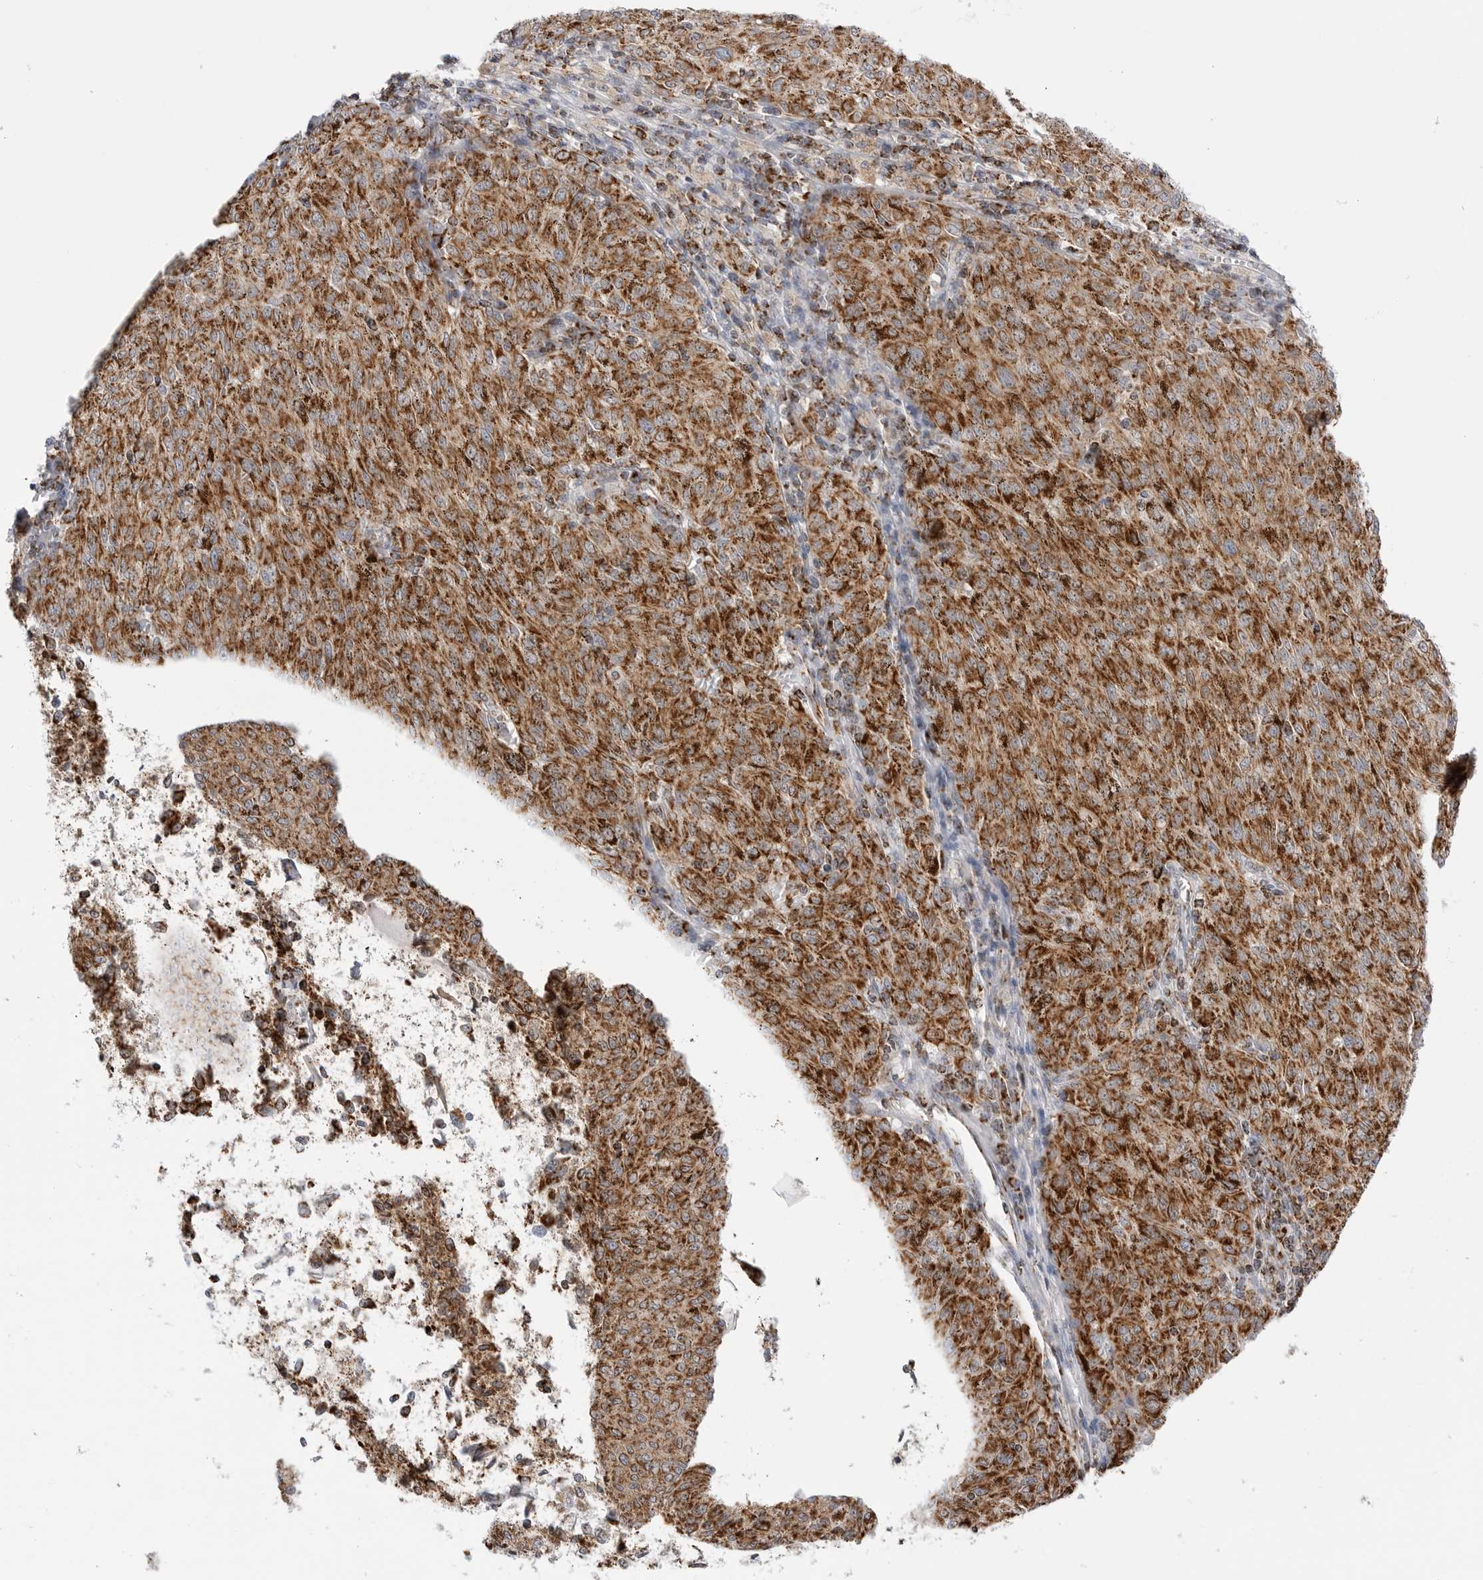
{"staining": {"intensity": "strong", "quantity": ">75%", "location": "cytoplasmic/membranous"}, "tissue": "melanoma", "cell_type": "Tumor cells", "image_type": "cancer", "snomed": [{"axis": "morphology", "description": "Malignant melanoma, NOS"}, {"axis": "topography", "description": "Skin"}], "caption": "Immunohistochemistry micrograph of human melanoma stained for a protein (brown), which displays high levels of strong cytoplasmic/membranous expression in approximately >75% of tumor cells.", "gene": "ATP5IF1", "patient": {"sex": "female", "age": 72}}